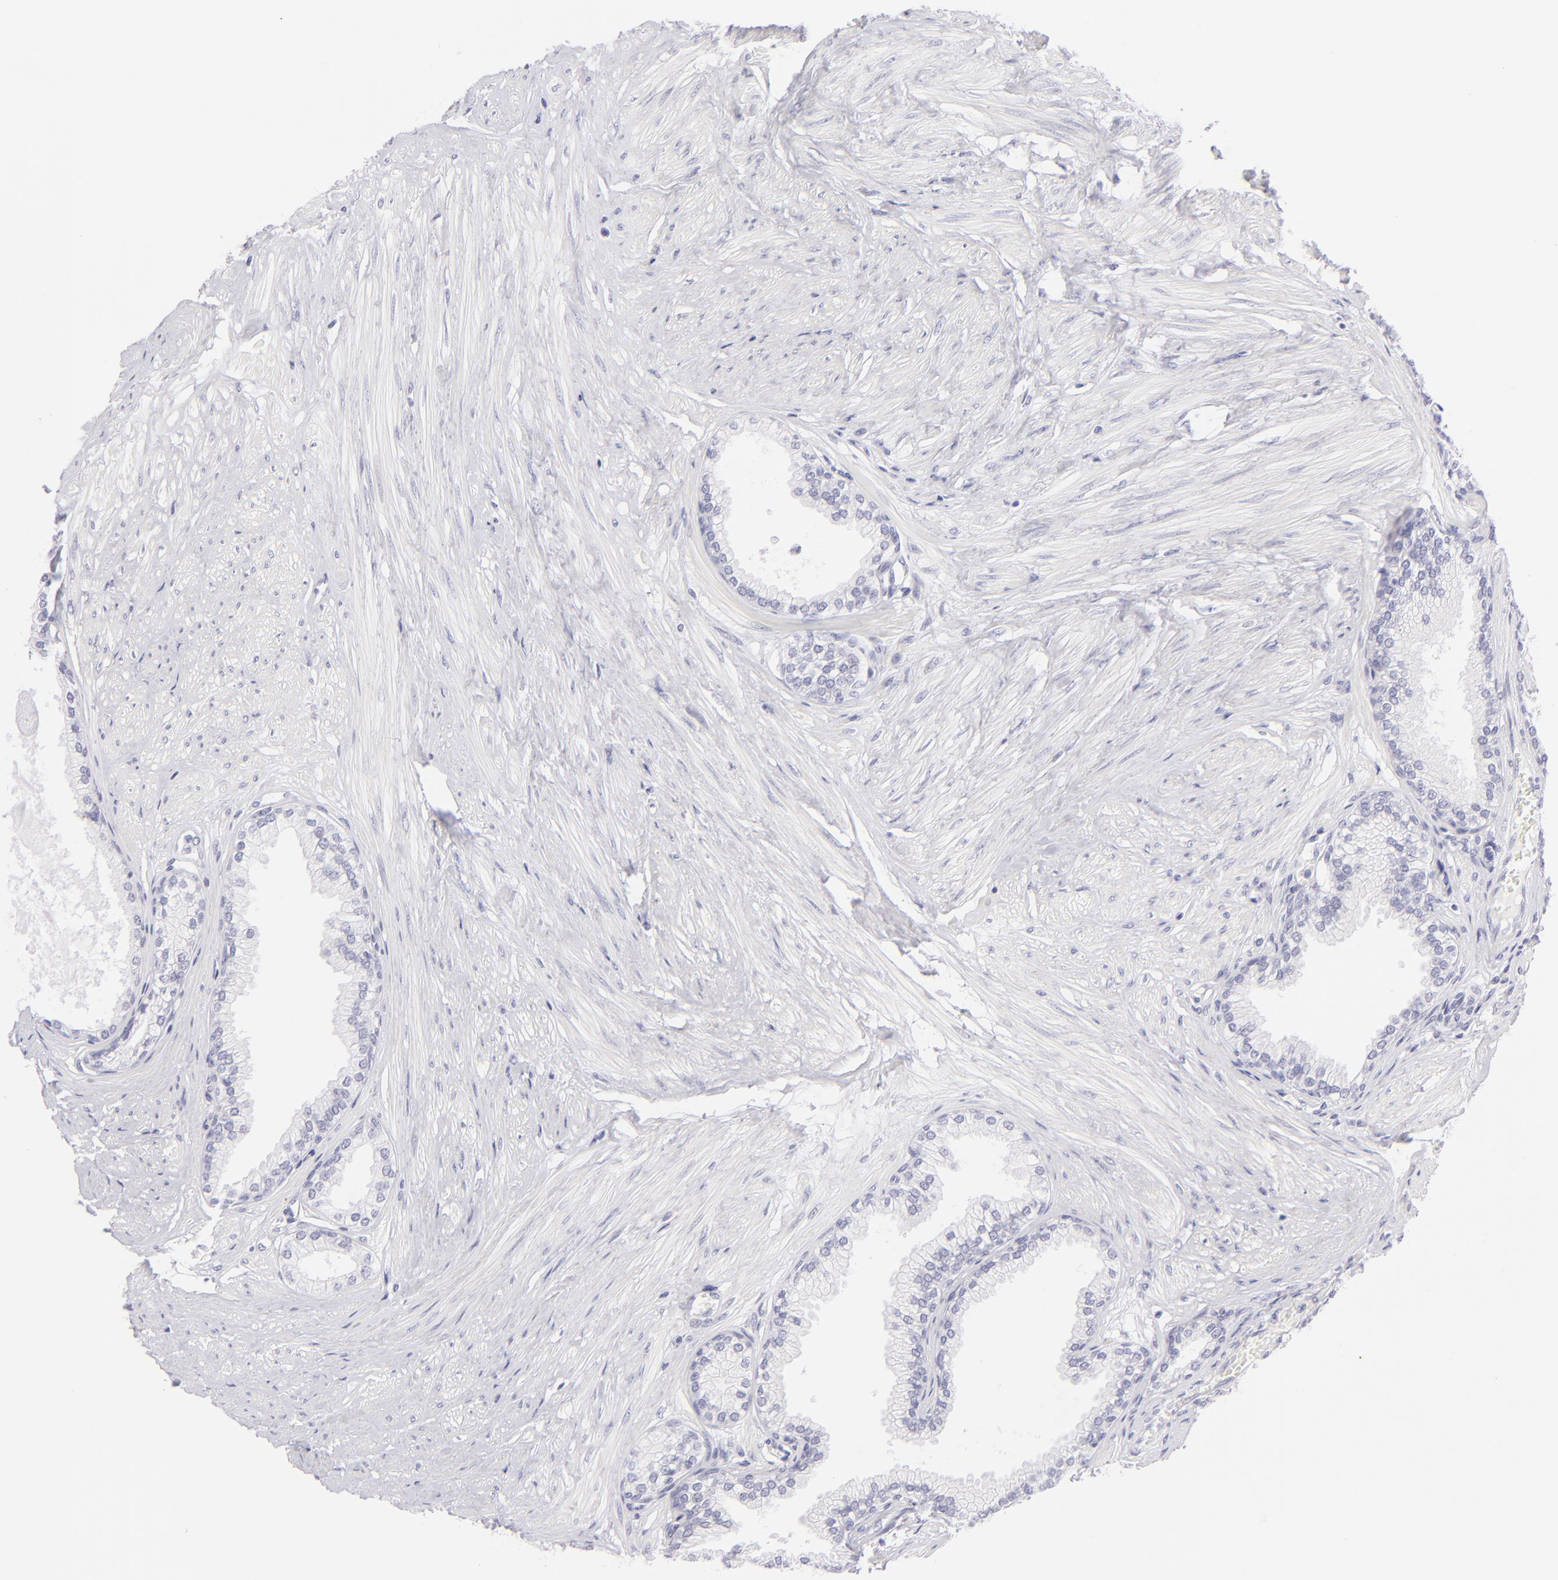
{"staining": {"intensity": "negative", "quantity": "none", "location": "none"}, "tissue": "prostate", "cell_type": "Glandular cells", "image_type": "normal", "snomed": [{"axis": "morphology", "description": "Normal tissue, NOS"}, {"axis": "topography", "description": "Prostate"}], "caption": "A histopathology image of prostate stained for a protein demonstrates no brown staining in glandular cells. The staining is performed using DAB brown chromogen with nuclei counter-stained in using hematoxylin.", "gene": "FCER2", "patient": {"sex": "male", "age": 64}}